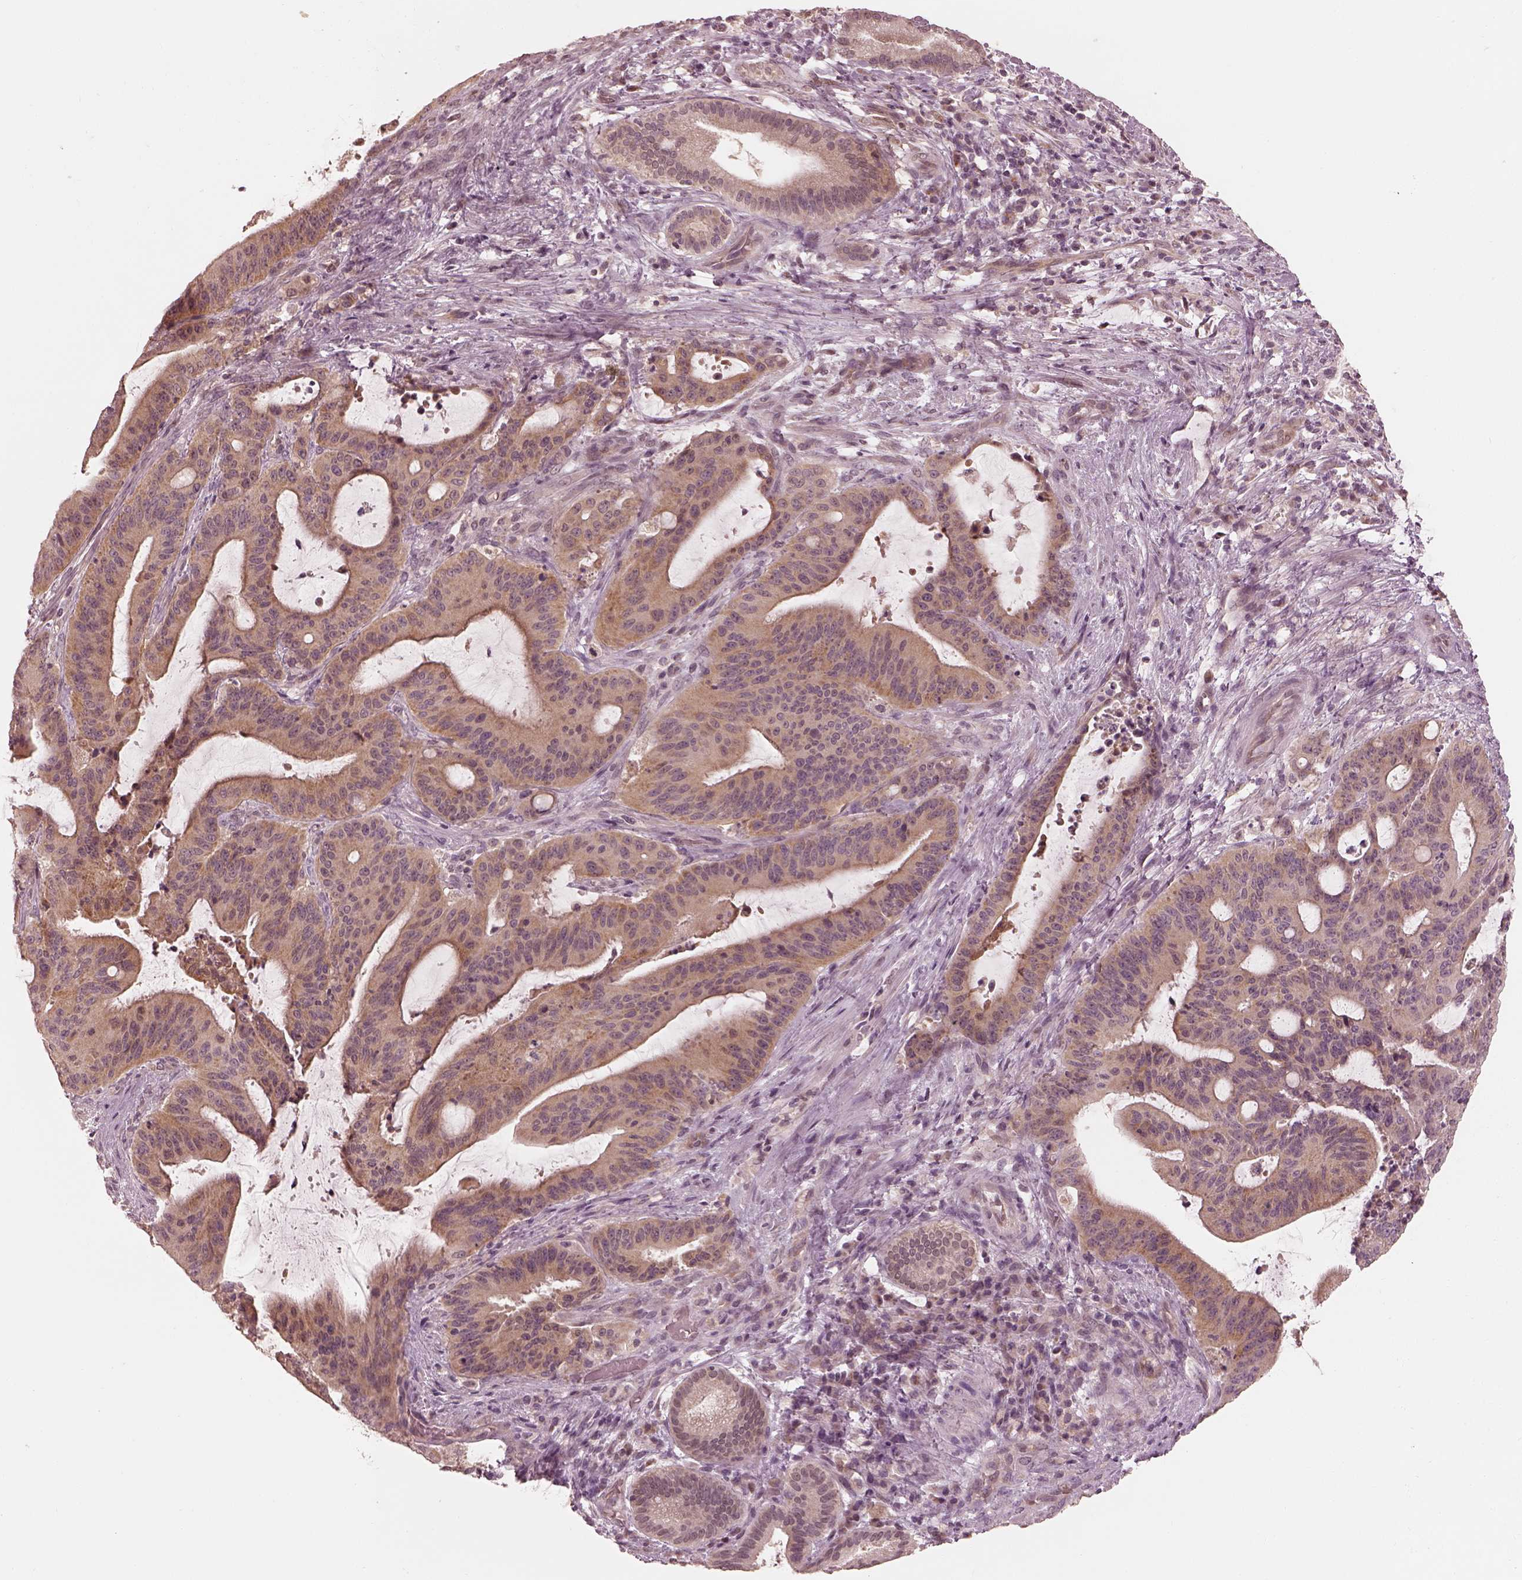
{"staining": {"intensity": "weak", "quantity": ">75%", "location": "cytoplasmic/membranous"}, "tissue": "liver cancer", "cell_type": "Tumor cells", "image_type": "cancer", "snomed": [{"axis": "morphology", "description": "Cholangiocarcinoma"}, {"axis": "topography", "description": "Liver"}], "caption": "About >75% of tumor cells in human liver cancer display weak cytoplasmic/membranous protein expression as visualized by brown immunohistochemical staining.", "gene": "IQCB1", "patient": {"sex": "female", "age": 73}}